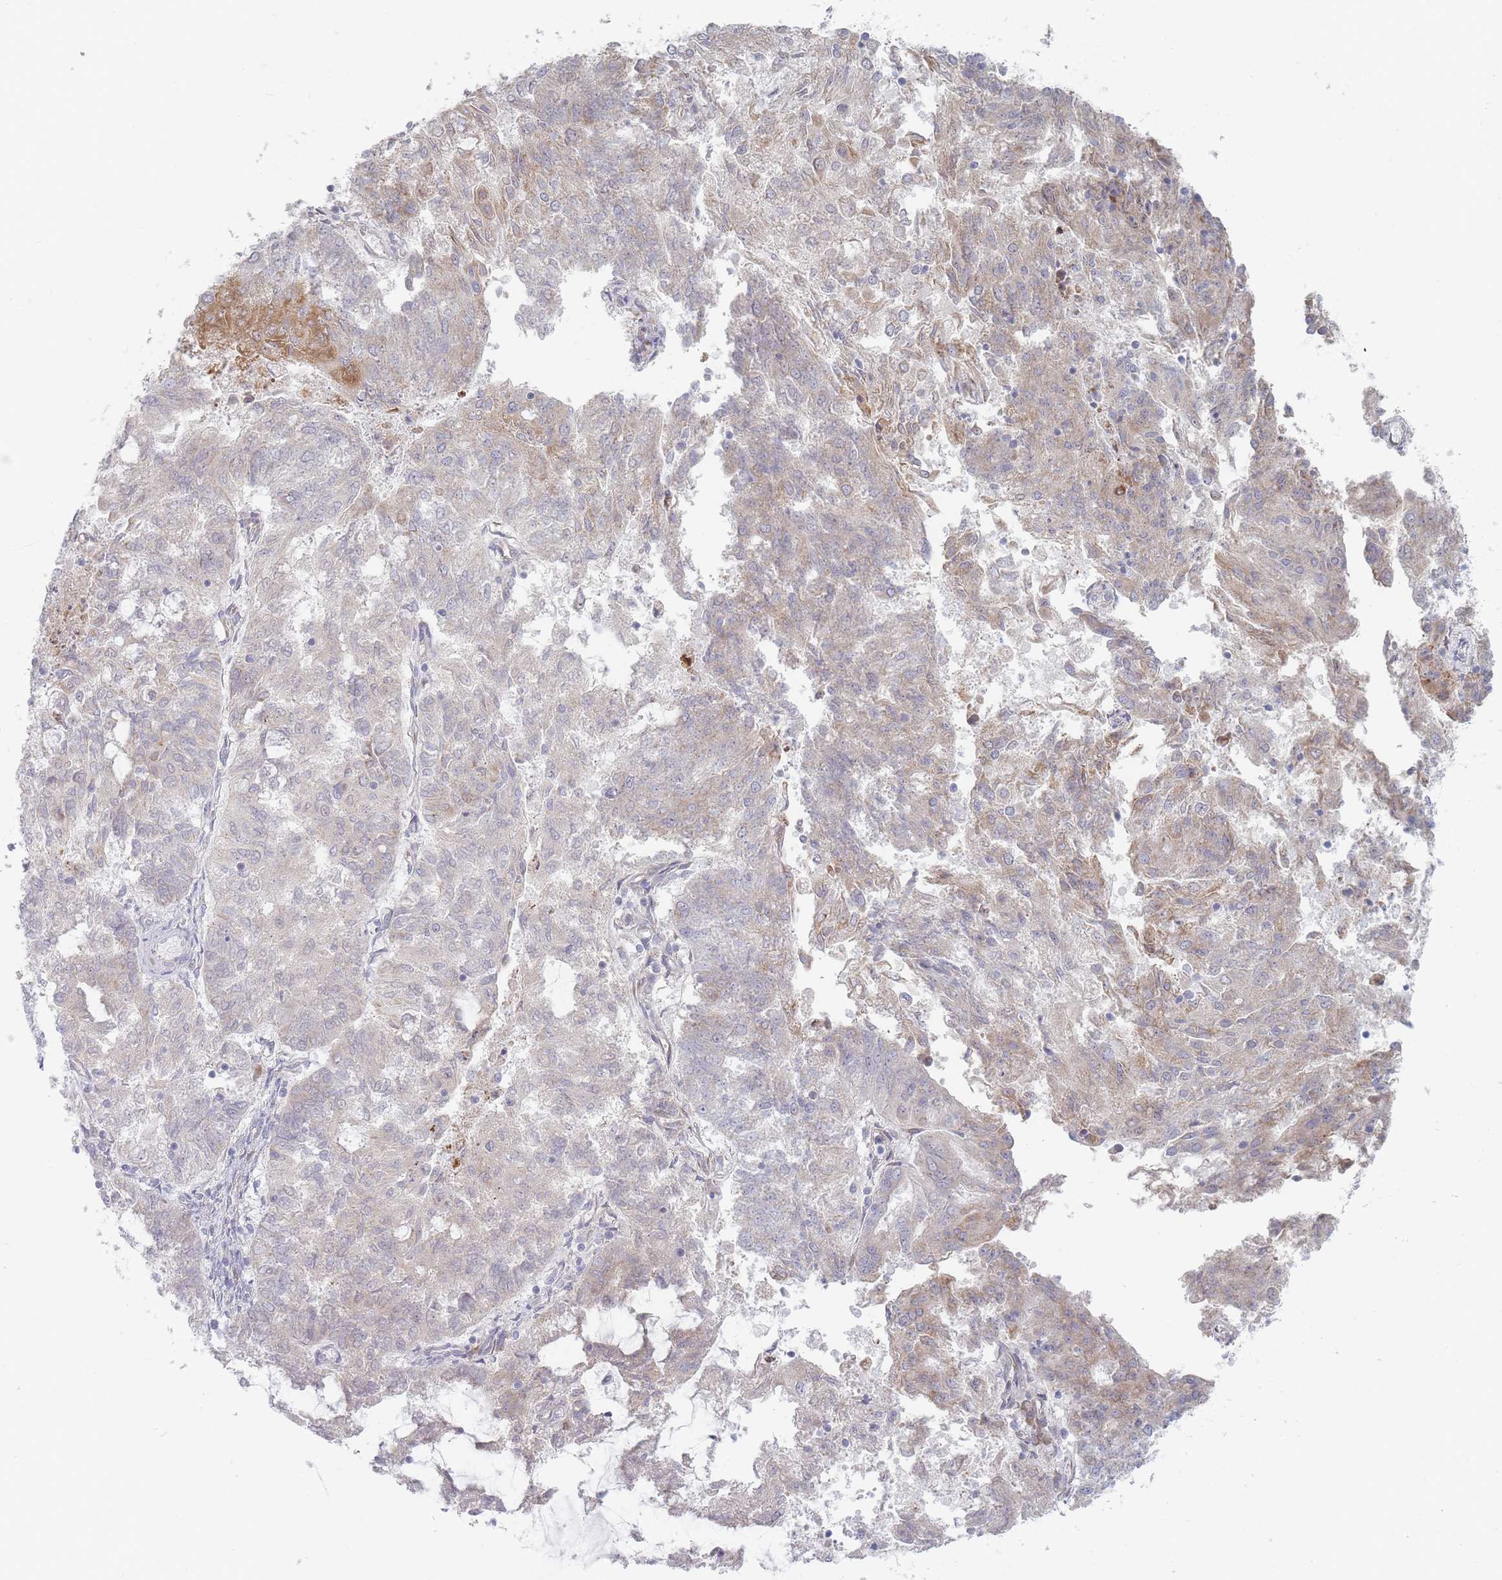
{"staining": {"intensity": "moderate", "quantity": "<25%", "location": "cytoplasmic/membranous"}, "tissue": "endometrial cancer", "cell_type": "Tumor cells", "image_type": "cancer", "snomed": [{"axis": "morphology", "description": "Adenocarcinoma, NOS"}, {"axis": "topography", "description": "Endometrium"}], "caption": "Endometrial adenocarcinoma stained with a protein marker shows moderate staining in tumor cells.", "gene": "SPATS1", "patient": {"sex": "female", "age": 82}}